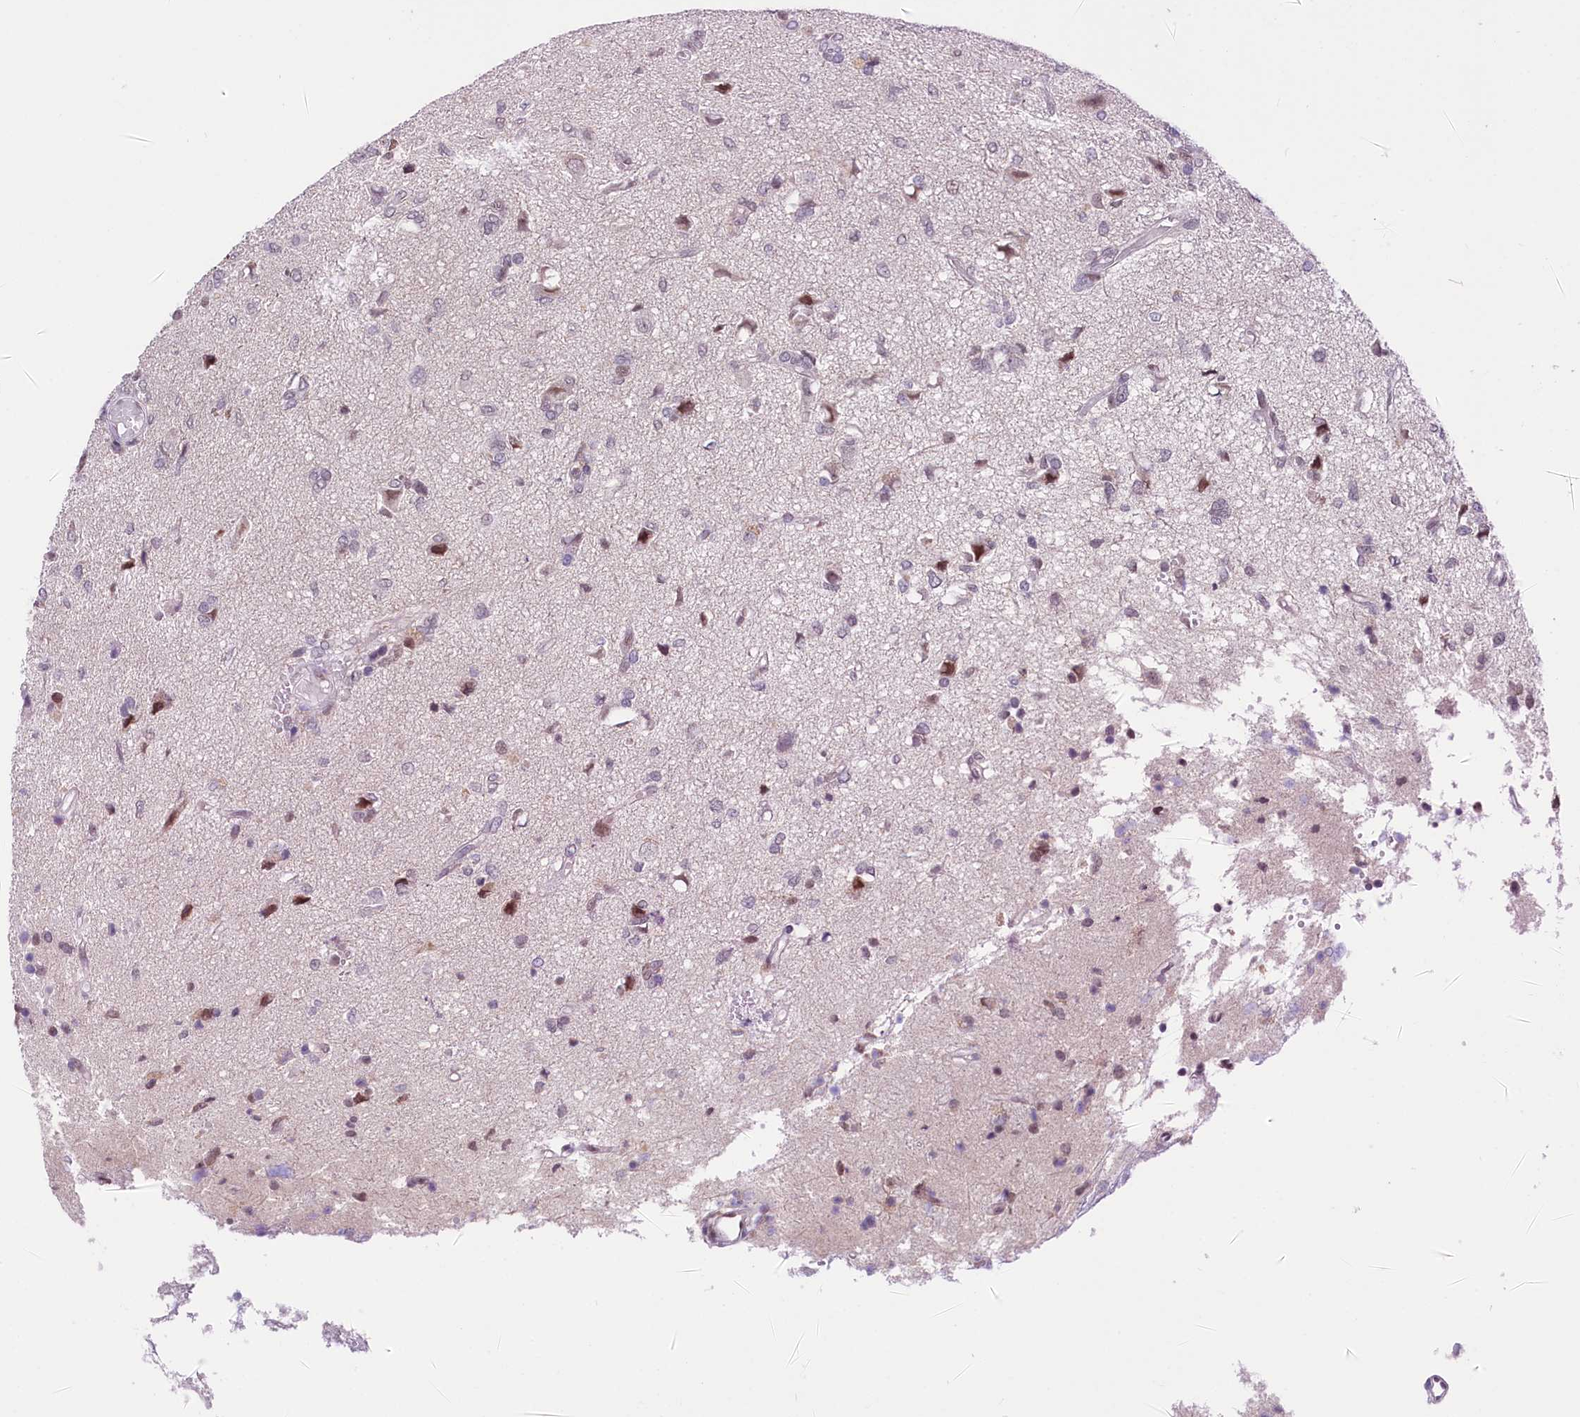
{"staining": {"intensity": "moderate", "quantity": "<25%", "location": "nuclear"}, "tissue": "glioma", "cell_type": "Tumor cells", "image_type": "cancer", "snomed": [{"axis": "morphology", "description": "Glioma, malignant, High grade"}, {"axis": "topography", "description": "Brain"}], "caption": "Tumor cells demonstrate moderate nuclear expression in approximately <25% of cells in malignant glioma (high-grade). (DAB (3,3'-diaminobenzidine) IHC with brightfield microscopy, high magnification).", "gene": "SCAF11", "patient": {"sex": "female", "age": 59}}